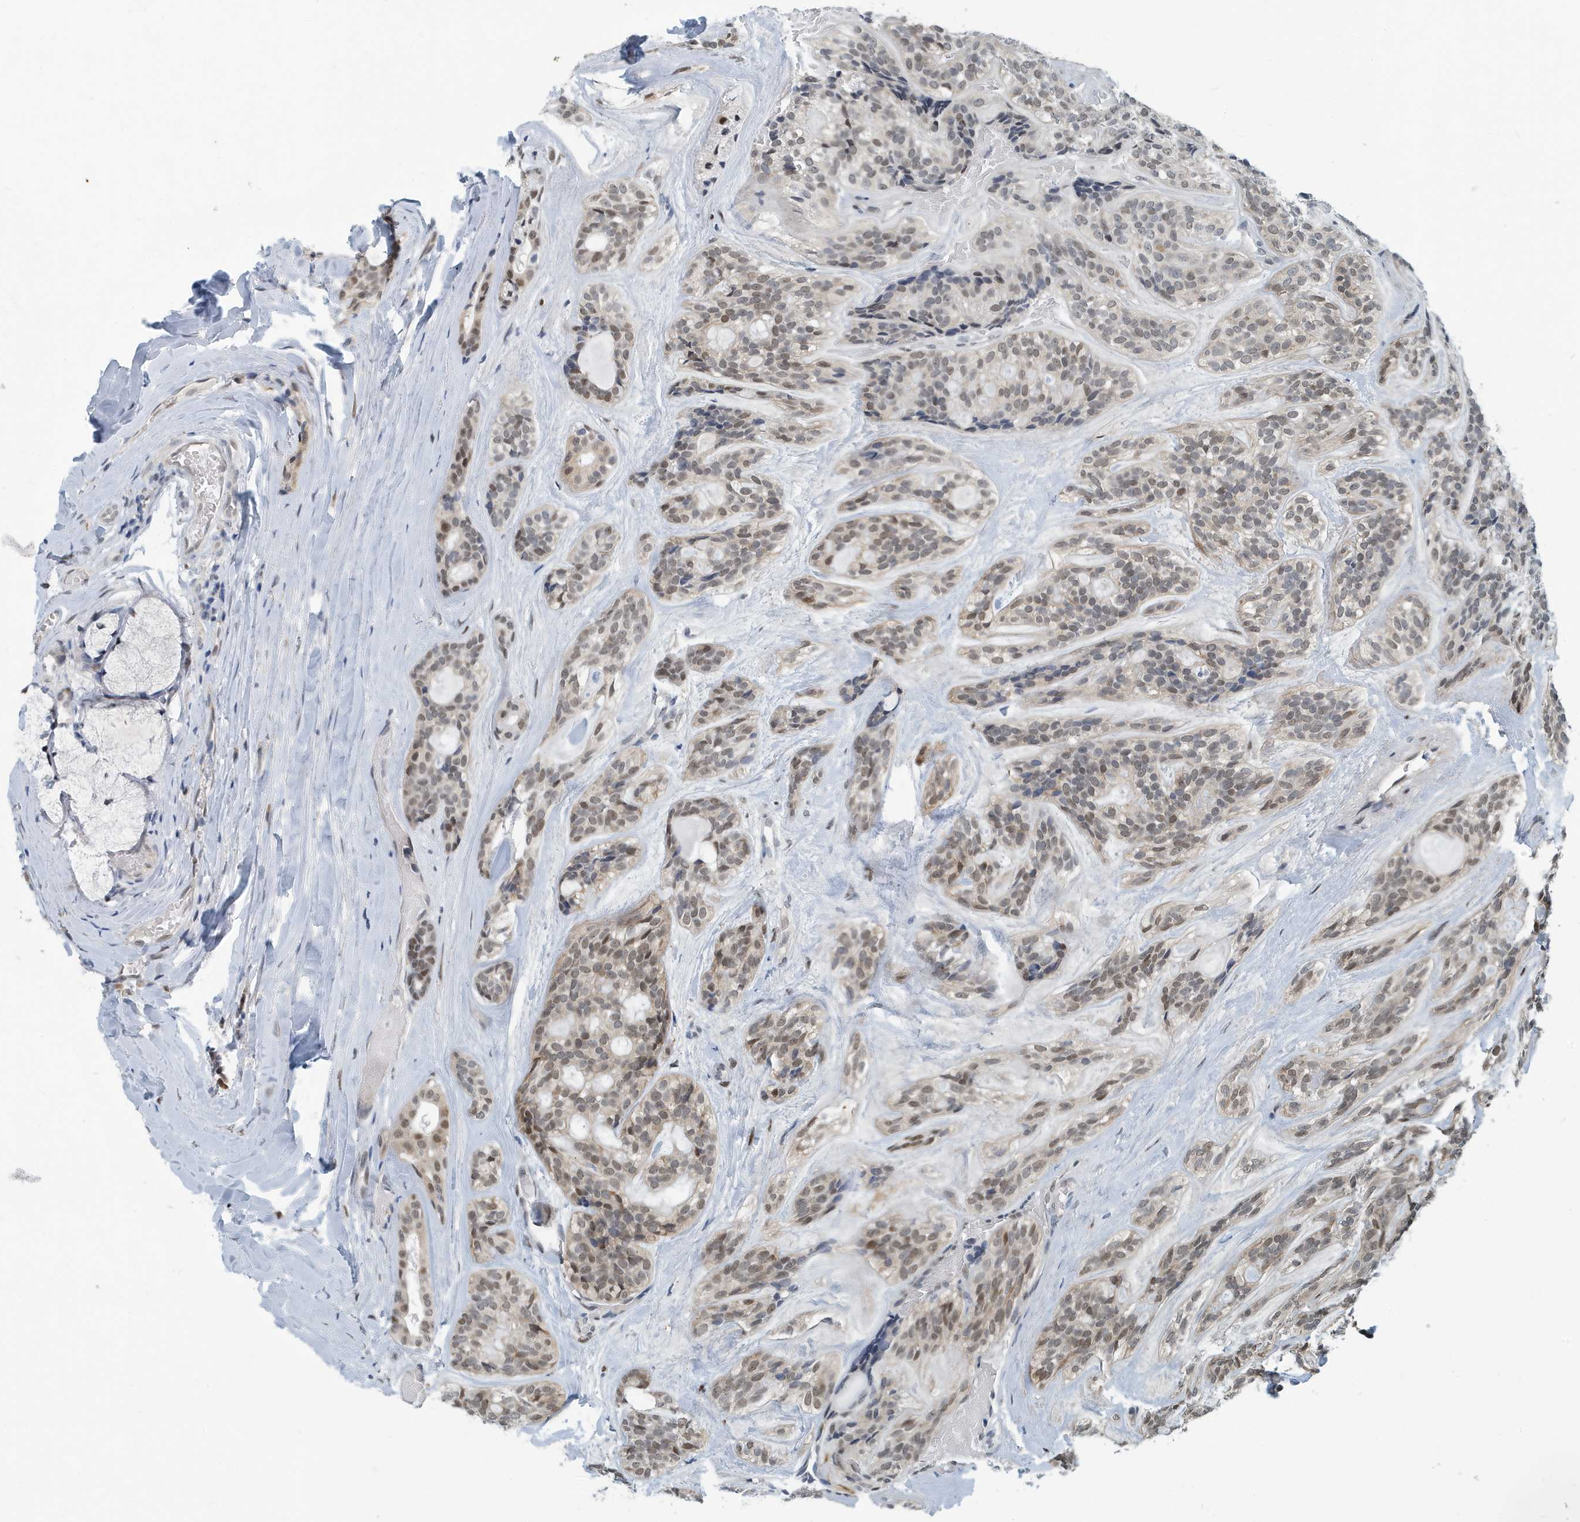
{"staining": {"intensity": "weak", "quantity": "25%-75%", "location": "nuclear"}, "tissue": "head and neck cancer", "cell_type": "Tumor cells", "image_type": "cancer", "snomed": [{"axis": "morphology", "description": "Adenocarcinoma, NOS"}, {"axis": "topography", "description": "Head-Neck"}], "caption": "A photomicrograph showing weak nuclear expression in approximately 25%-75% of tumor cells in head and neck cancer (adenocarcinoma), as visualized by brown immunohistochemical staining.", "gene": "KIF15", "patient": {"sex": "male", "age": 66}}